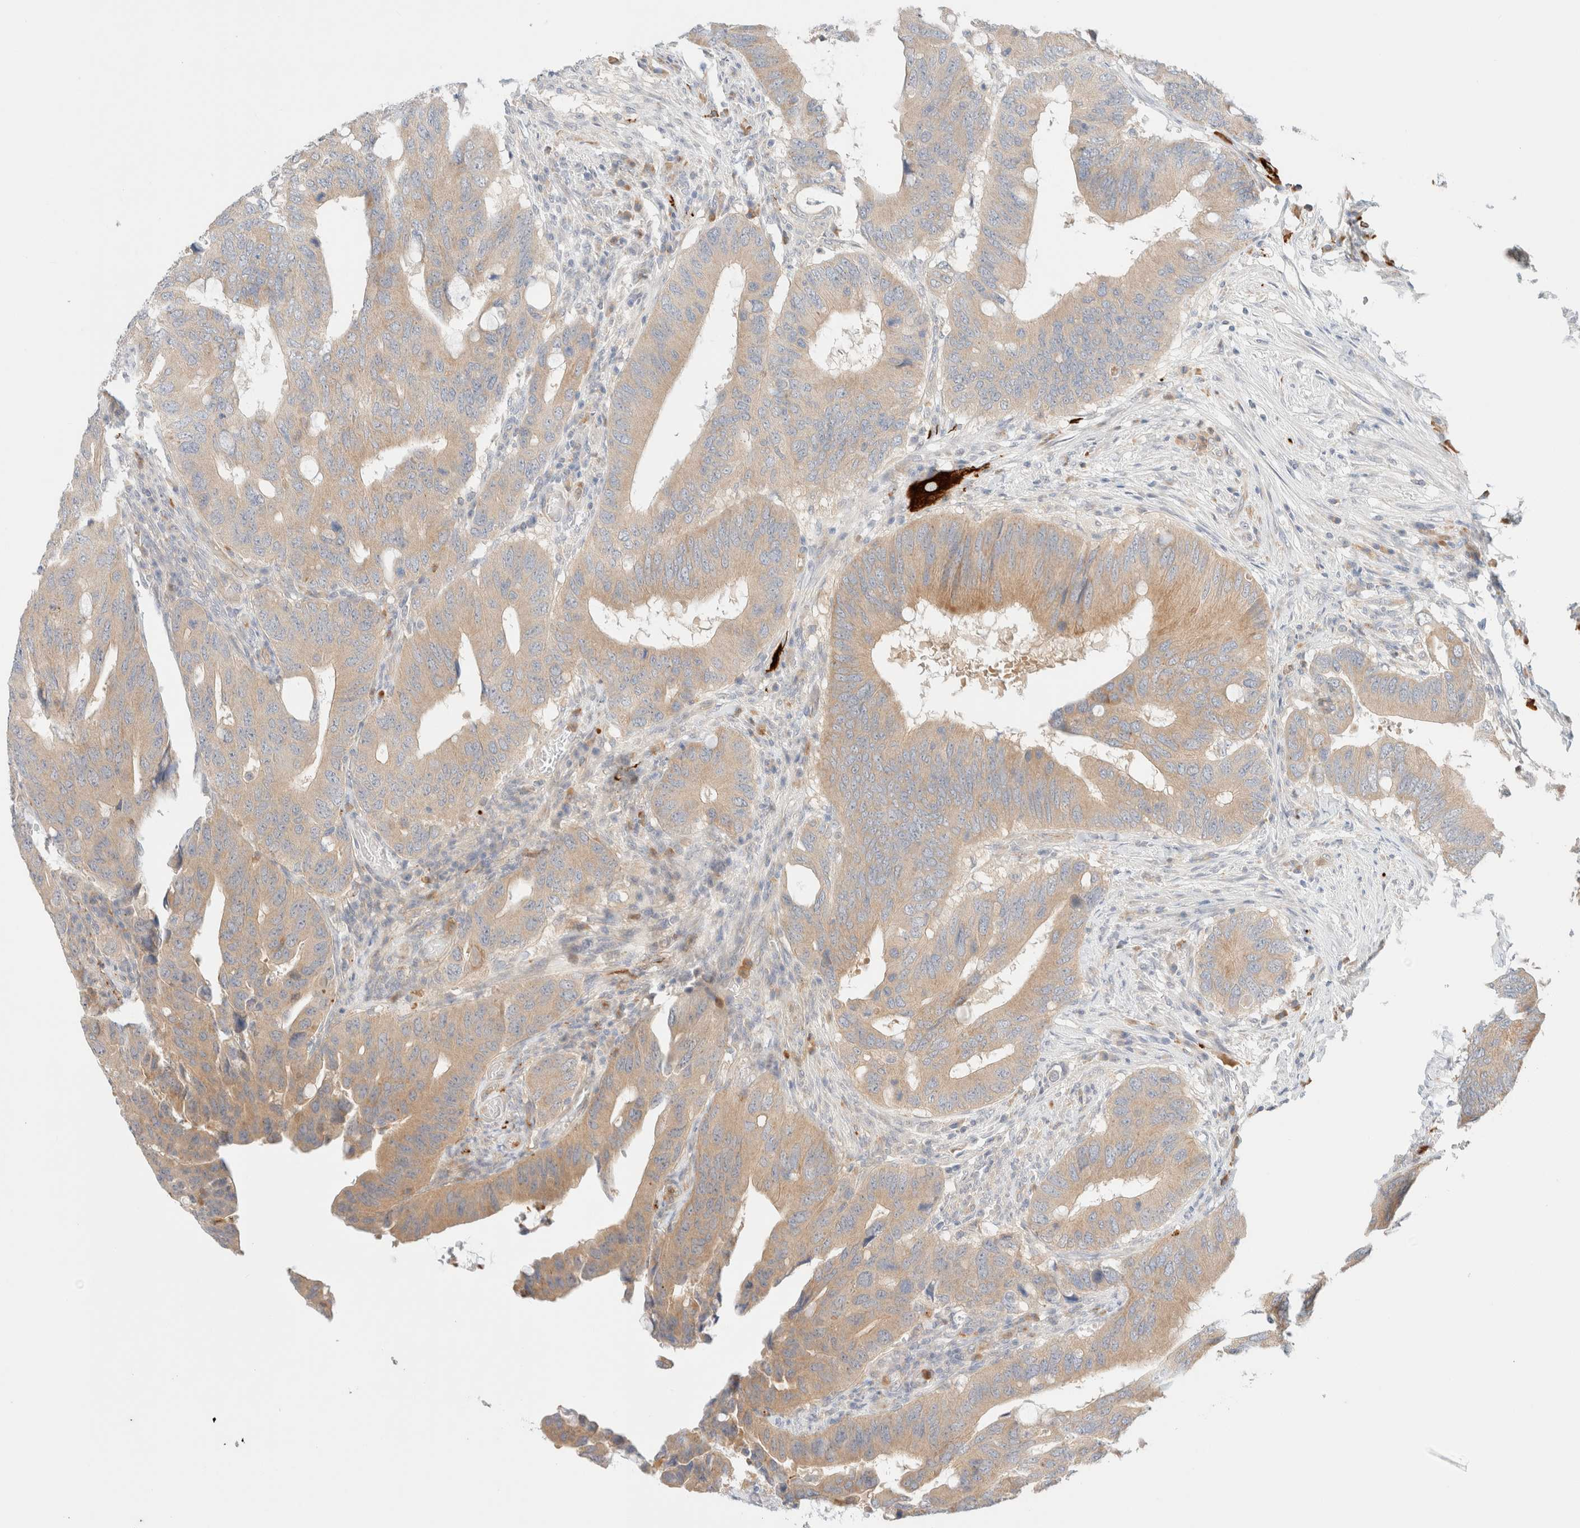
{"staining": {"intensity": "moderate", "quantity": "25%-75%", "location": "cytoplasmic/membranous"}, "tissue": "colorectal cancer", "cell_type": "Tumor cells", "image_type": "cancer", "snomed": [{"axis": "morphology", "description": "Adenocarcinoma, NOS"}, {"axis": "topography", "description": "Colon"}], "caption": "About 25%-75% of tumor cells in adenocarcinoma (colorectal) display moderate cytoplasmic/membranous protein positivity as visualized by brown immunohistochemical staining.", "gene": "UNC13B", "patient": {"sex": "male", "age": 71}}